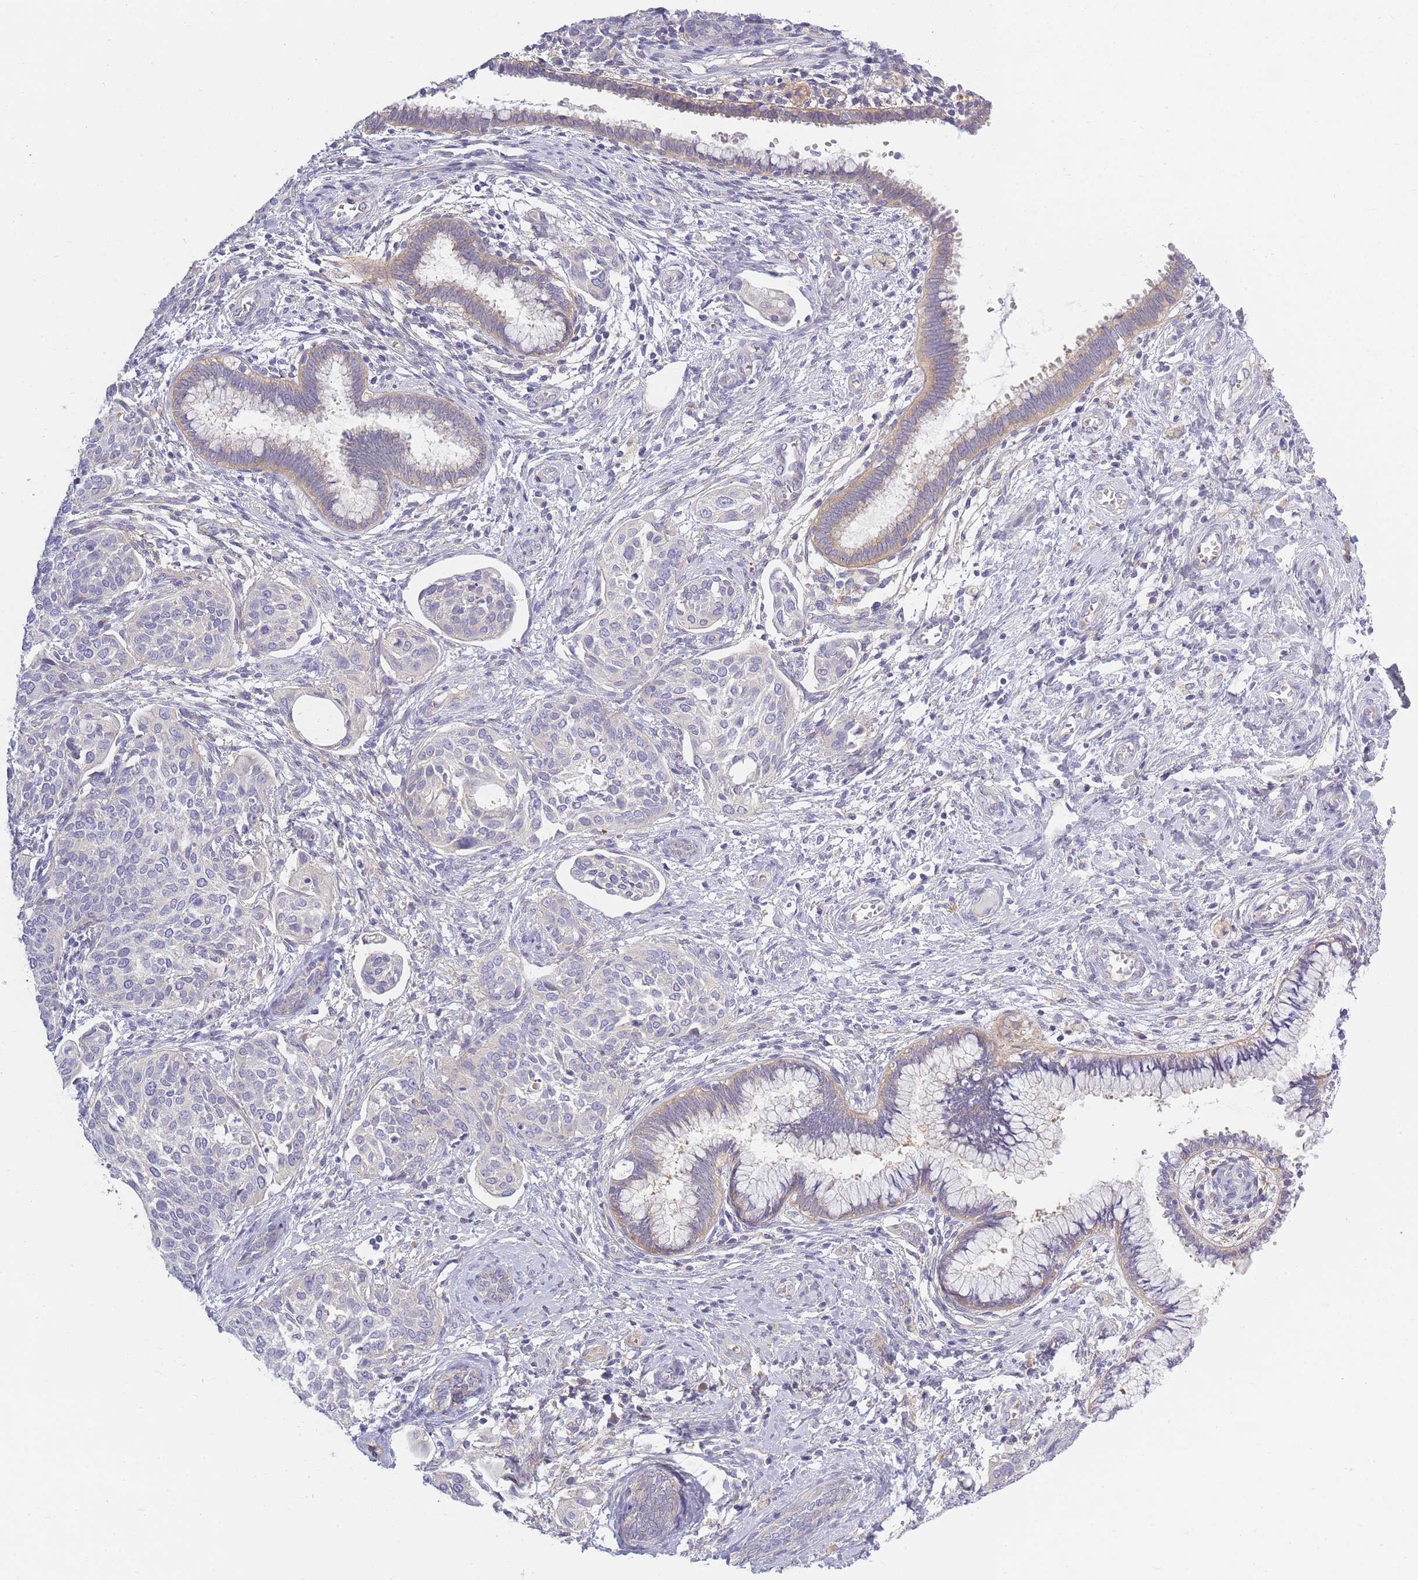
{"staining": {"intensity": "negative", "quantity": "none", "location": "none"}, "tissue": "cervical cancer", "cell_type": "Tumor cells", "image_type": "cancer", "snomed": [{"axis": "morphology", "description": "Squamous cell carcinoma, NOS"}, {"axis": "topography", "description": "Cervix"}], "caption": "The photomicrograph demonstrates no significant positivity in tumor cells of cervical squamous cell carcinoma.", "gene": "AP3M2", "patient": {"sex": "female", "age": 44}}